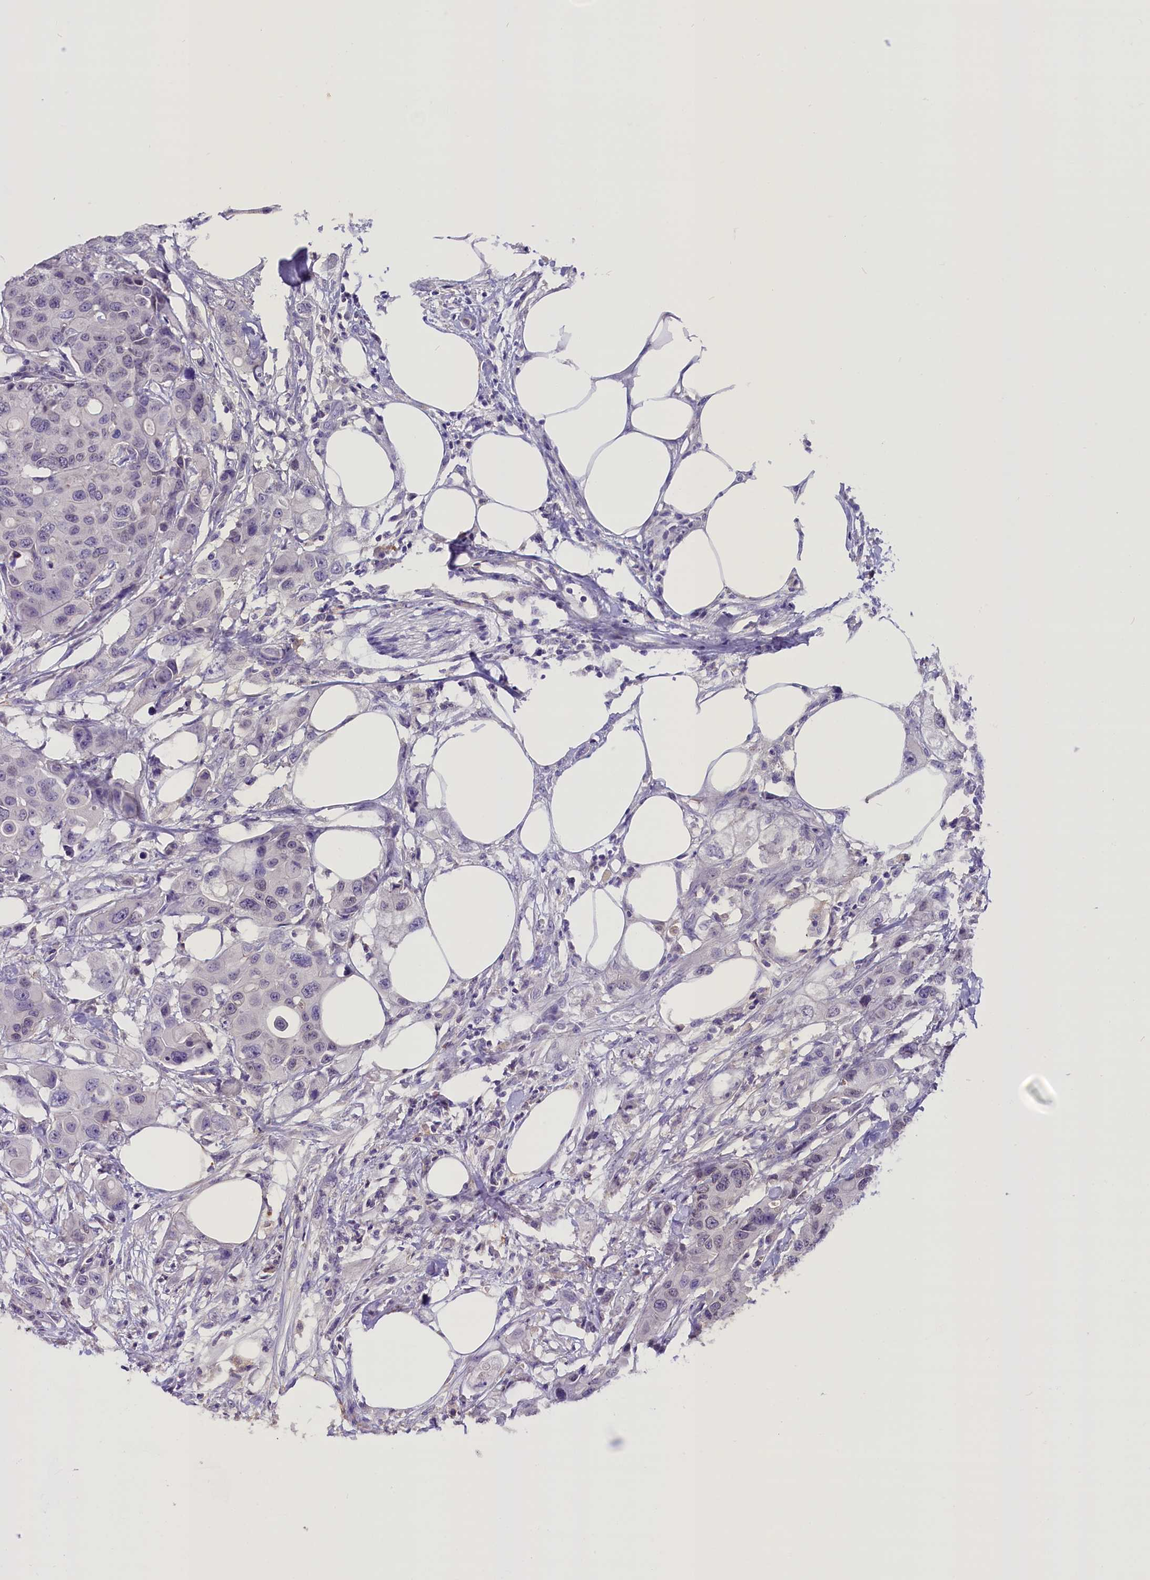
{"staining": {"intensity": "negative", "quantity": "none", "location": "none"}, "tissue": "colorectal cancer", "cell_type": "Tumor cells", "image_type": "cancer", "snomed": [{"axis": "morphology", "description": "Adenocarcinoma, NOS"}, {"axis": "topography", "description": "Colon"}], "caption": "Immunohistochemical staining of human colorectal cancer (adenocarcinoma) displays no significant positivity in tumor cells.", "gene": "MEX3B", "patient": {"sex": "male", "age": 77}}